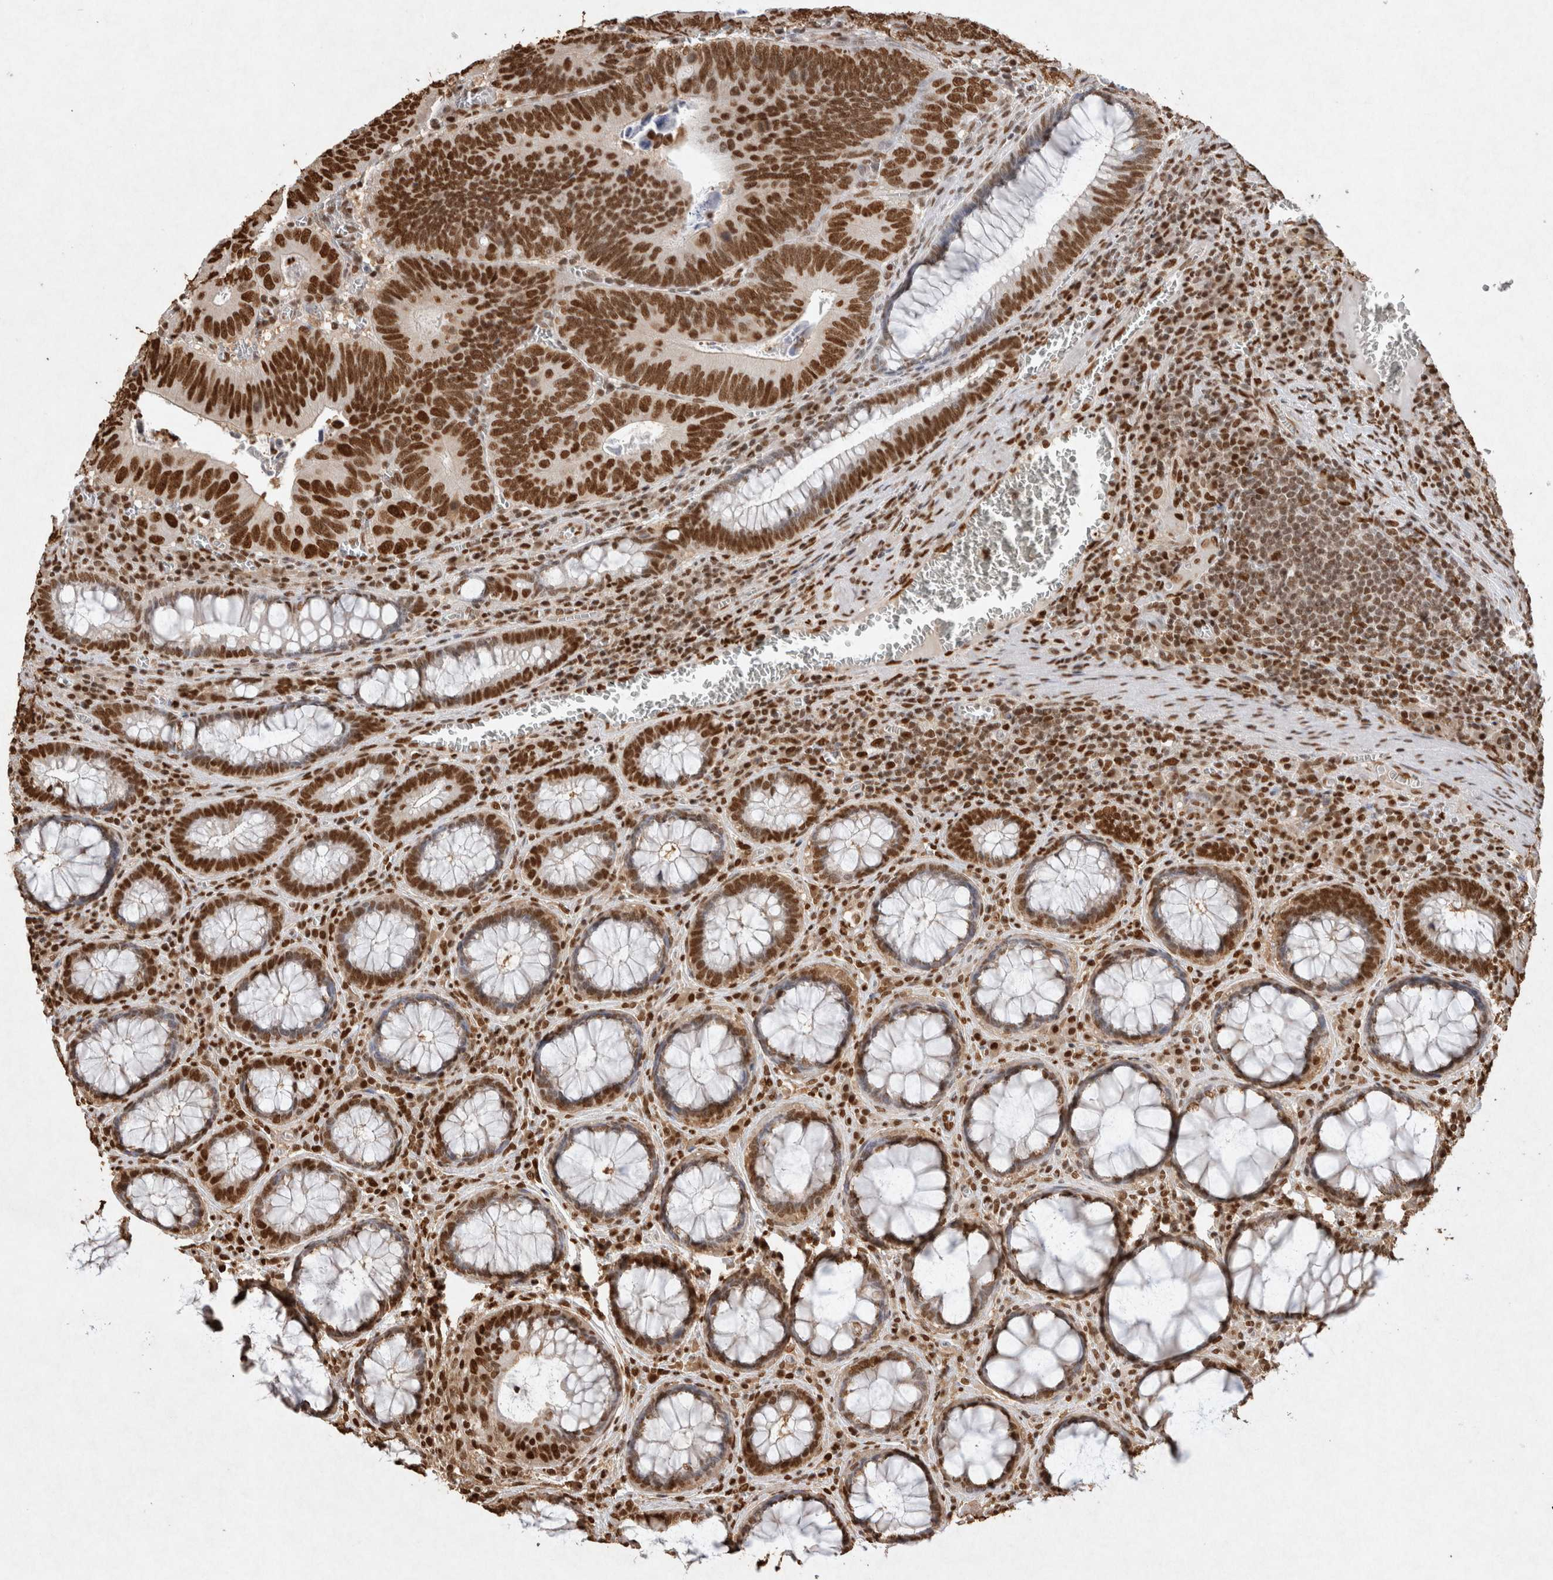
{"staining": {"intensity": "strong", "quantity": ">75%", "location": "nuclear"}, "tissue": "colorectal cancer", "cell_type": "Tumor cells", "image_type": "cancer", "snomed": [{"axis": "morphology", "description": "Inflammation, NOS"}, {"axis": "morphology", "description": "Adenocarcinoma, NOS"}, {"axis": "topography", "description": "Colon"}], "caption": "Tumor cells demonstrate strong nuclear staining in approximately >75% of cells in colorectal adenocarcinoma.", "gene": "HDGF", "patient": {"sex": "male", "age": 72}}